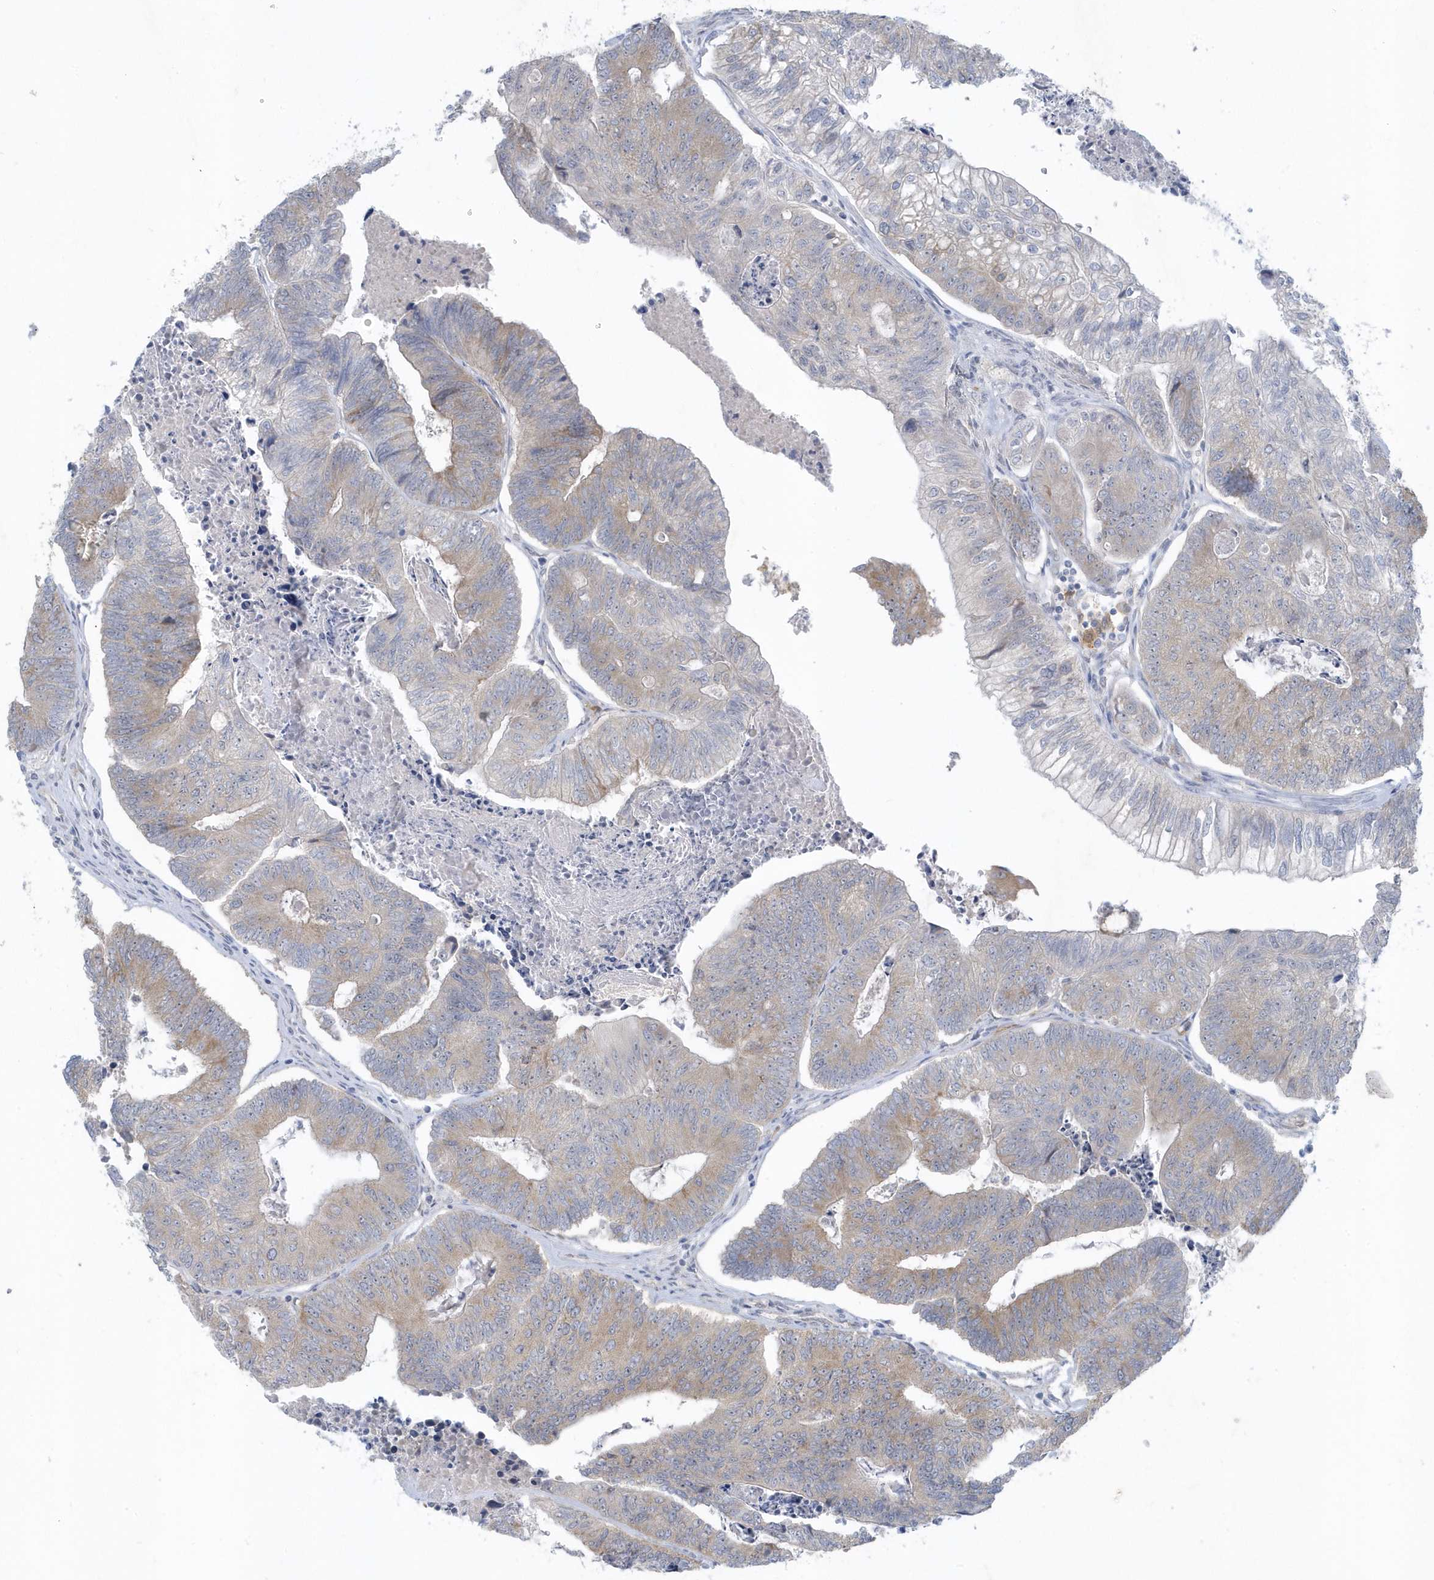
{"staining": {"intensity": "moderate", "quantity": "25%-75%", "location": "cytoplasmic/membranous"}, "tissue": "colorectal cancer", "cell_type": "Tumor cells", "image_type": "cancer", "snomed": [{"axis": "morphology", "description": "Adenocarcinoma, NOS"}, {"axis": "topography", "description": "Colon"}], "caption": "A micrograph of human colorectal cancer stained for a protein exhibits moderate cytoplasmic/membranous brown staining in tumor cells.", "gene": "SCN3A", "patient": {"sex": "female", "age": 67}}